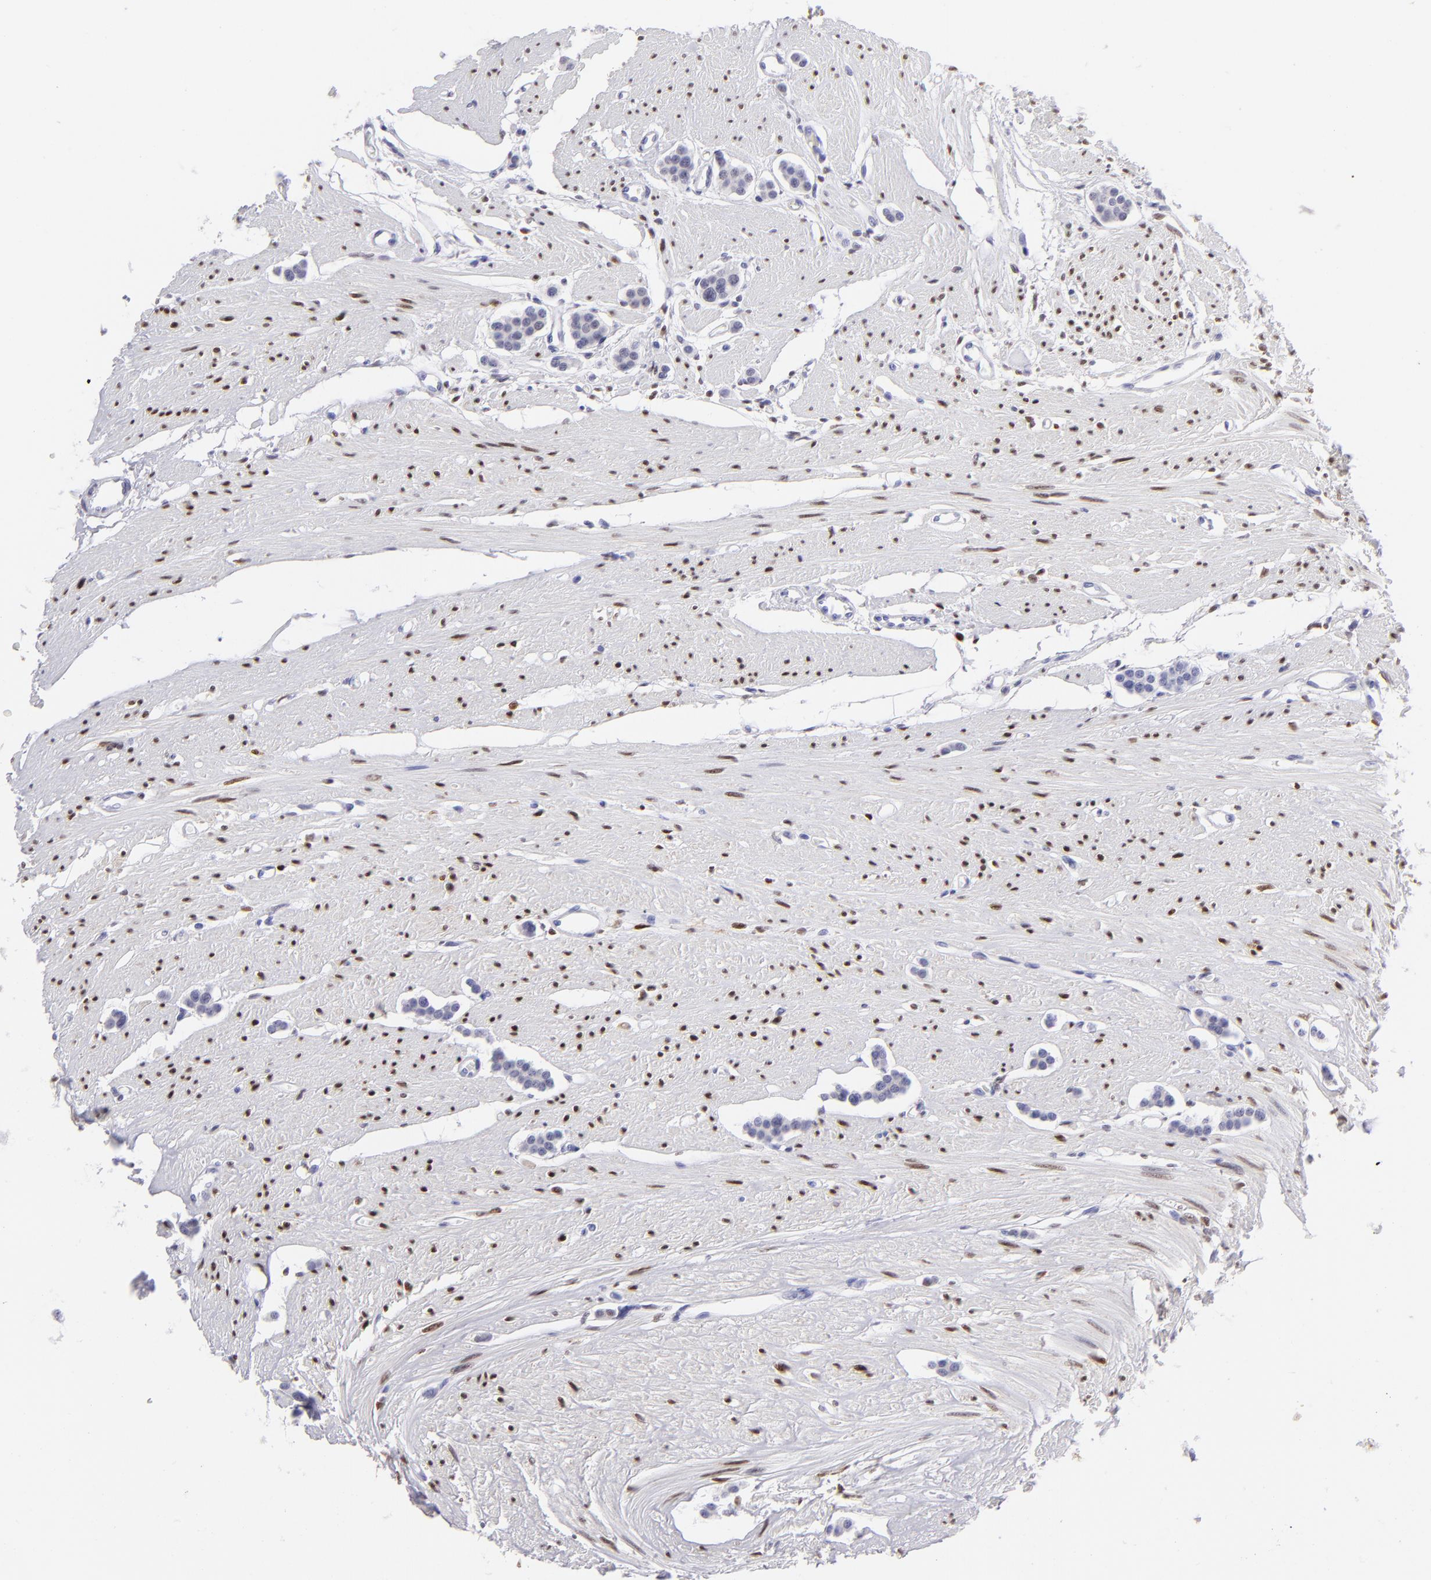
{"staining": {"intensity": "negative", "quantity": "none", "location": "none"}, "tissue": "carcinoid", "cell_type": "Tumor cells", "image_type": "cancer", "snomed": [{"axis": "morphology", "description": "Carcinoid, malignant, NOS"}, {"axis": "topography", "description": "Small intestine"}], "caption": "Human carcinoid stained for a protein using immunohistochemistry (IHC) demonstrates no staining in tumor cells.", "gene": "MITF", "patient": {"sex": "male", "age": 60}}